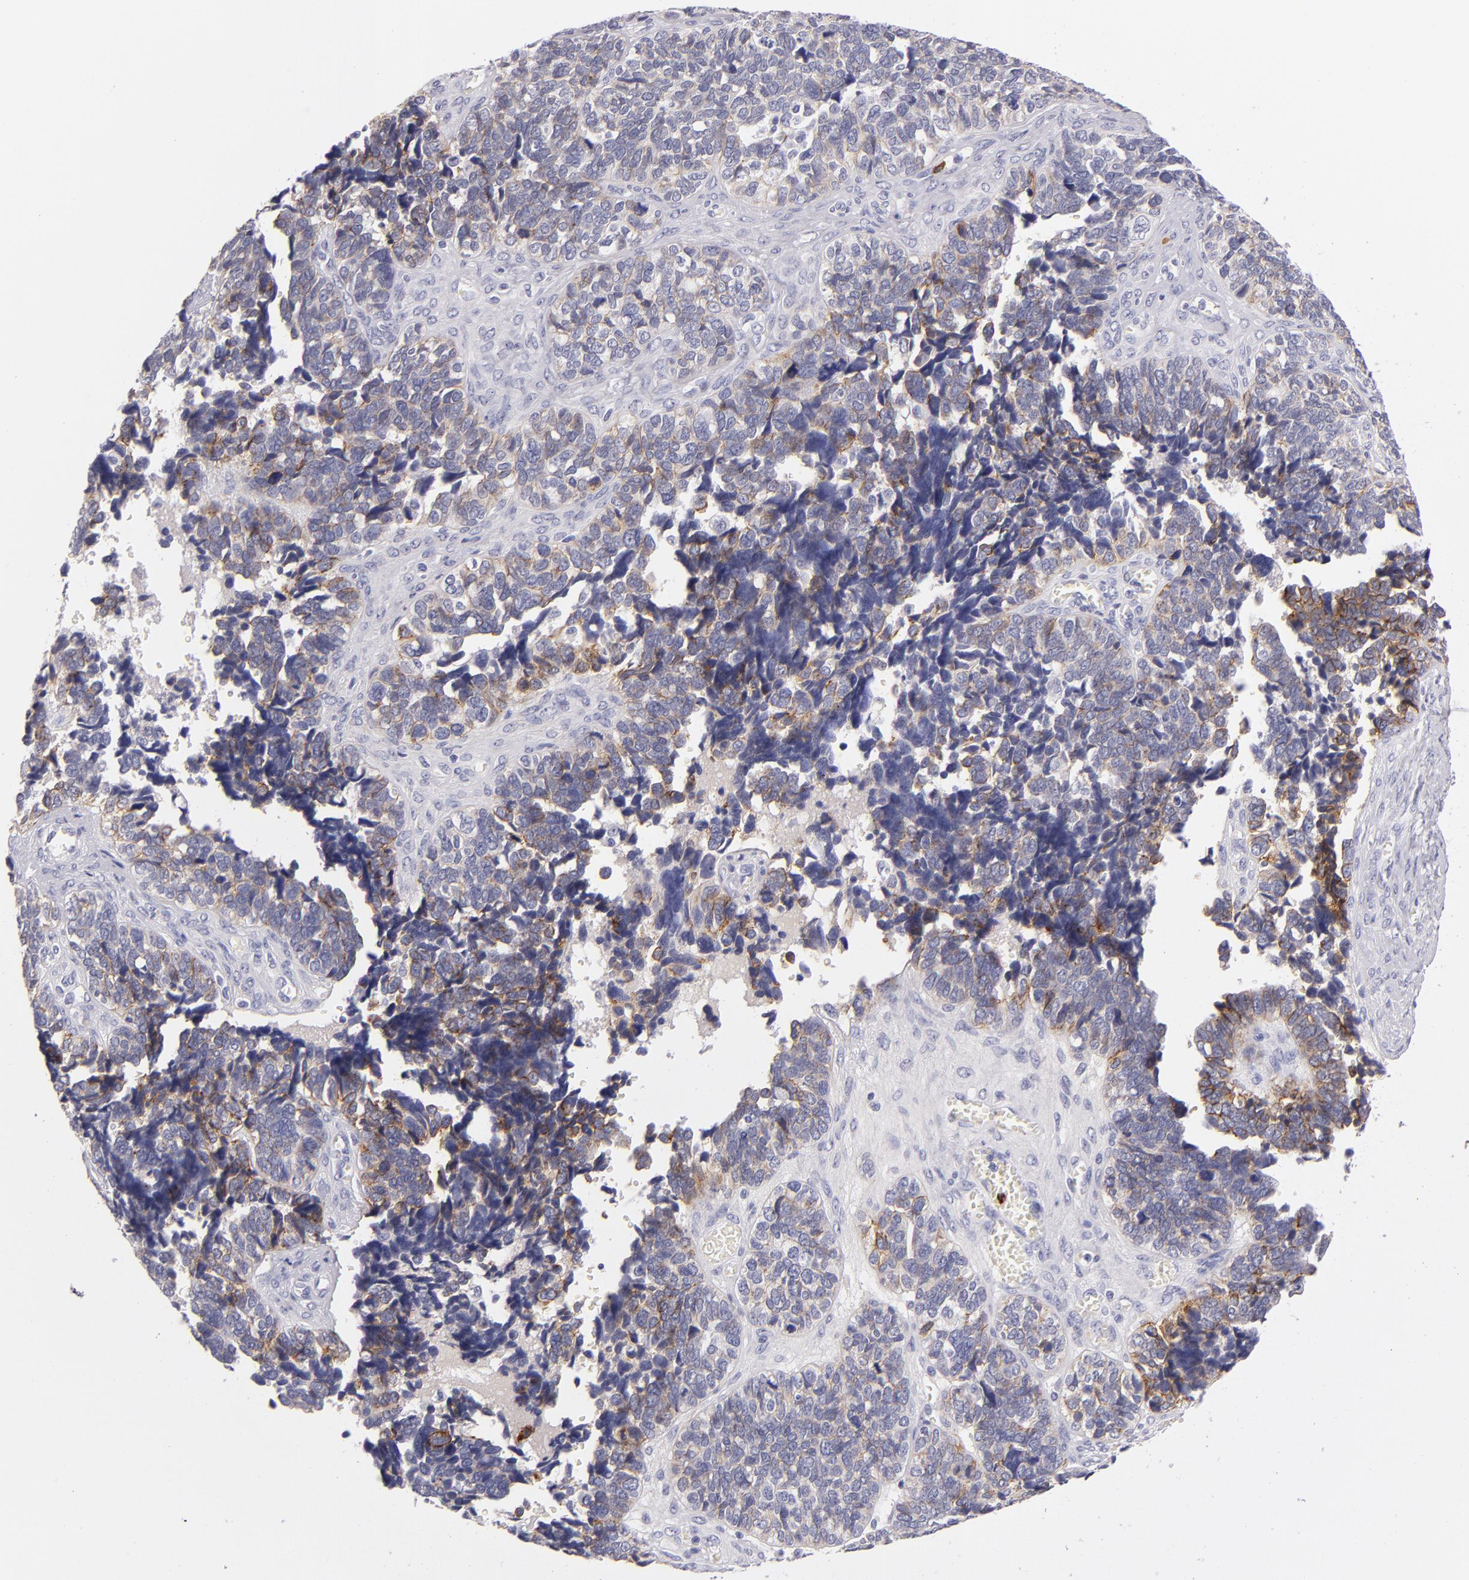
{"staining": {"intensity": "moderate", "quantity": "25%-75%", "location": "cytoplasmic/membranous"}, "tissue": "ovarian cancer", "cell_type": "Tumor cells", "image_type": "cancer", "snomed": [{"axis": "morphology", "description": "Cystadenocarcinoma, serous, NOS"}, {"axis": "topography", "description": "Ovary"}], "caption": "Tumor cells exhibit medium levels of moderate cytoplasmic/membranous staining in about 25%-75% of cells in ovarian serous cystadenocarcinoma. Nuclei are stained in blue.", "gene": "CDH3", "patient": {"sex": "female", "age": 77}}